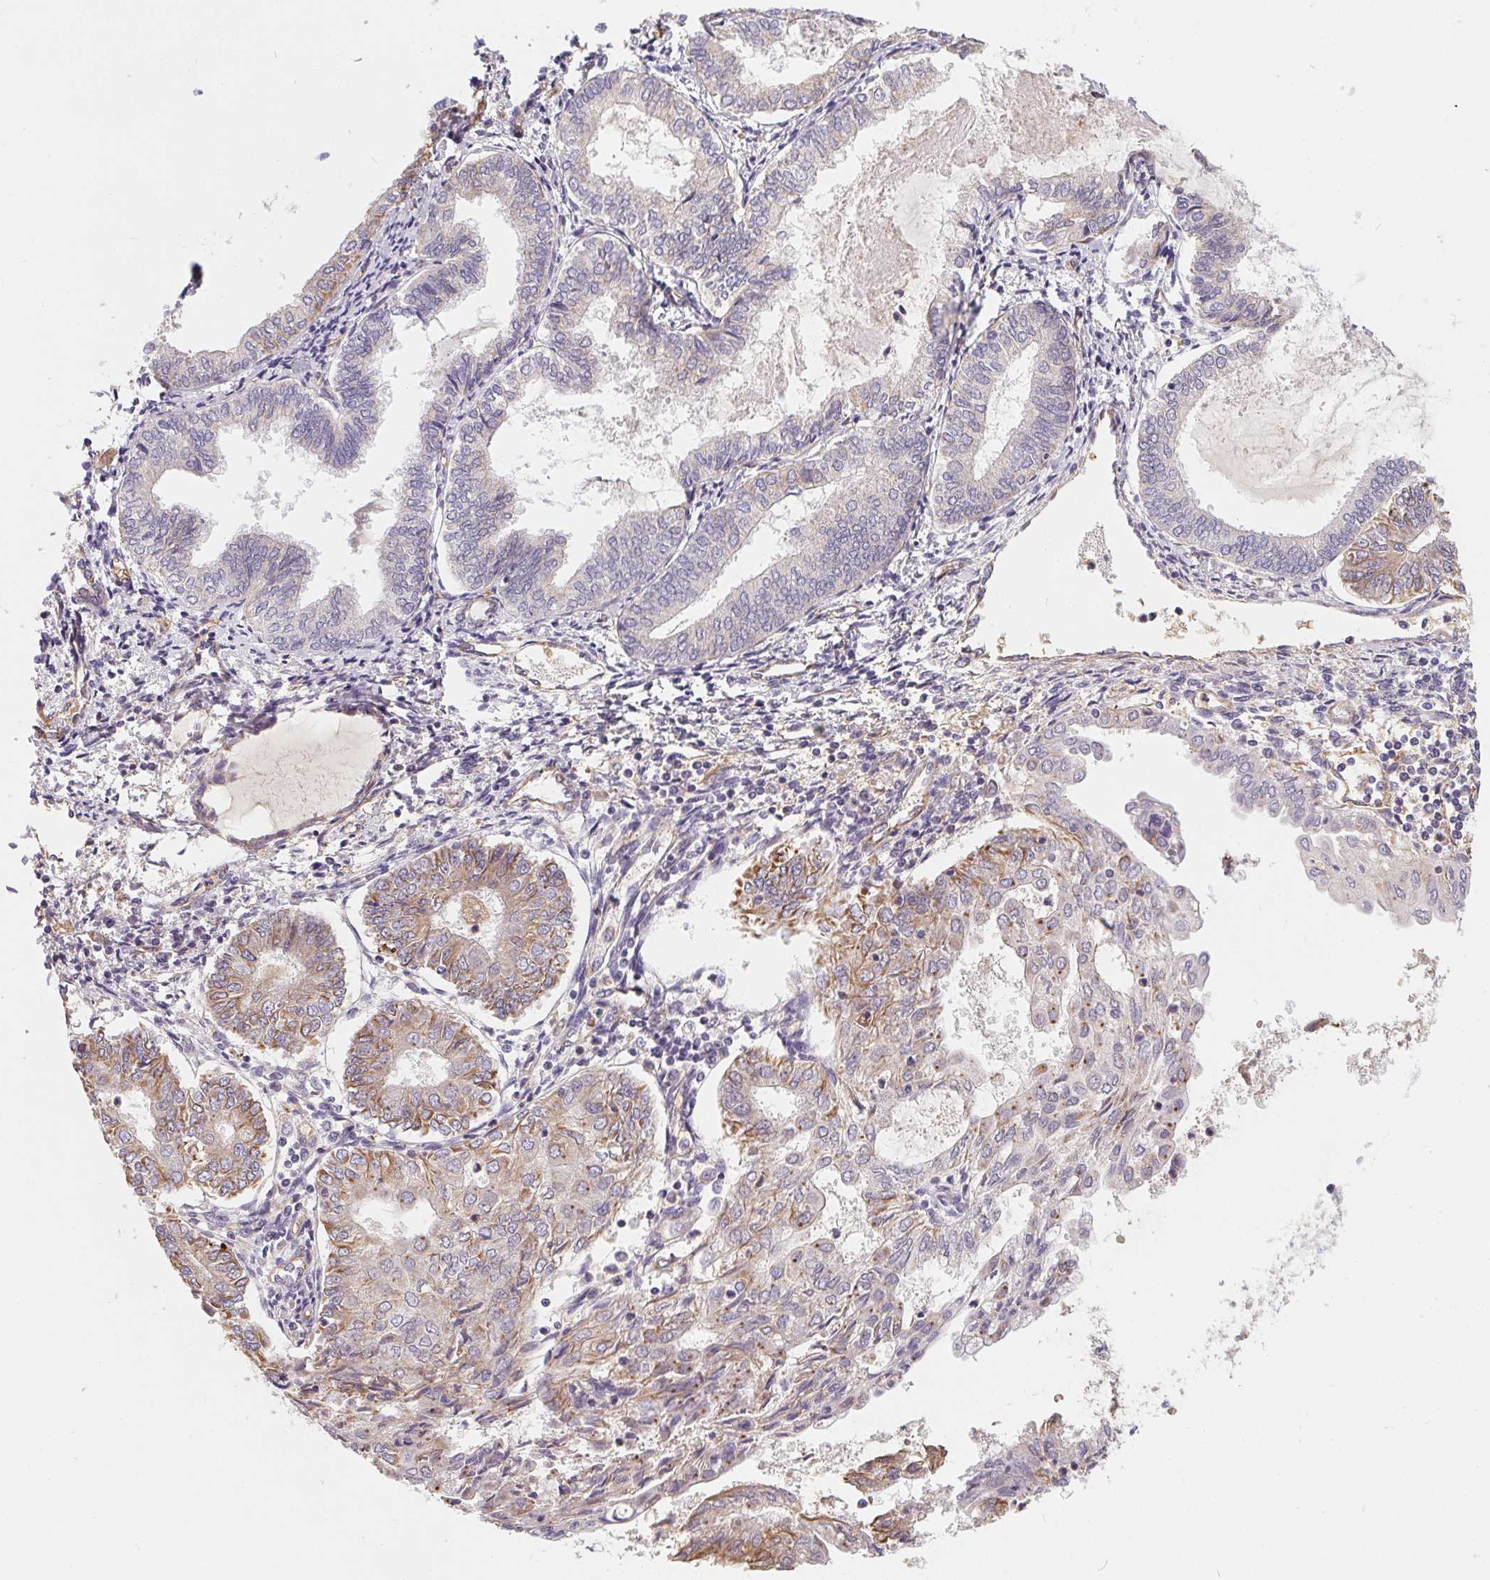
{"staining": {"intensity": "moderate", "quantity": "25%-75%", "location": "cytoplasmic/membranous"}, "tissue": "endometrial cancer", "cell_type": "Tumor cells", "image_type": "cancer", "snomed": [{"axis": "morphology", "description": "Adenocarcinoma, NOS"}, {"axis": "topography", "description": "Endometrium"}], "caption": "Human adenocarcinoma (endometrial) stained with a brown dye exhibits moderate cytoplasmic/membranous positive expression in about 25%-75% of tumor cells.", "gene": "TBKBP1", "patient": {"sex": "female", "age": 68}}